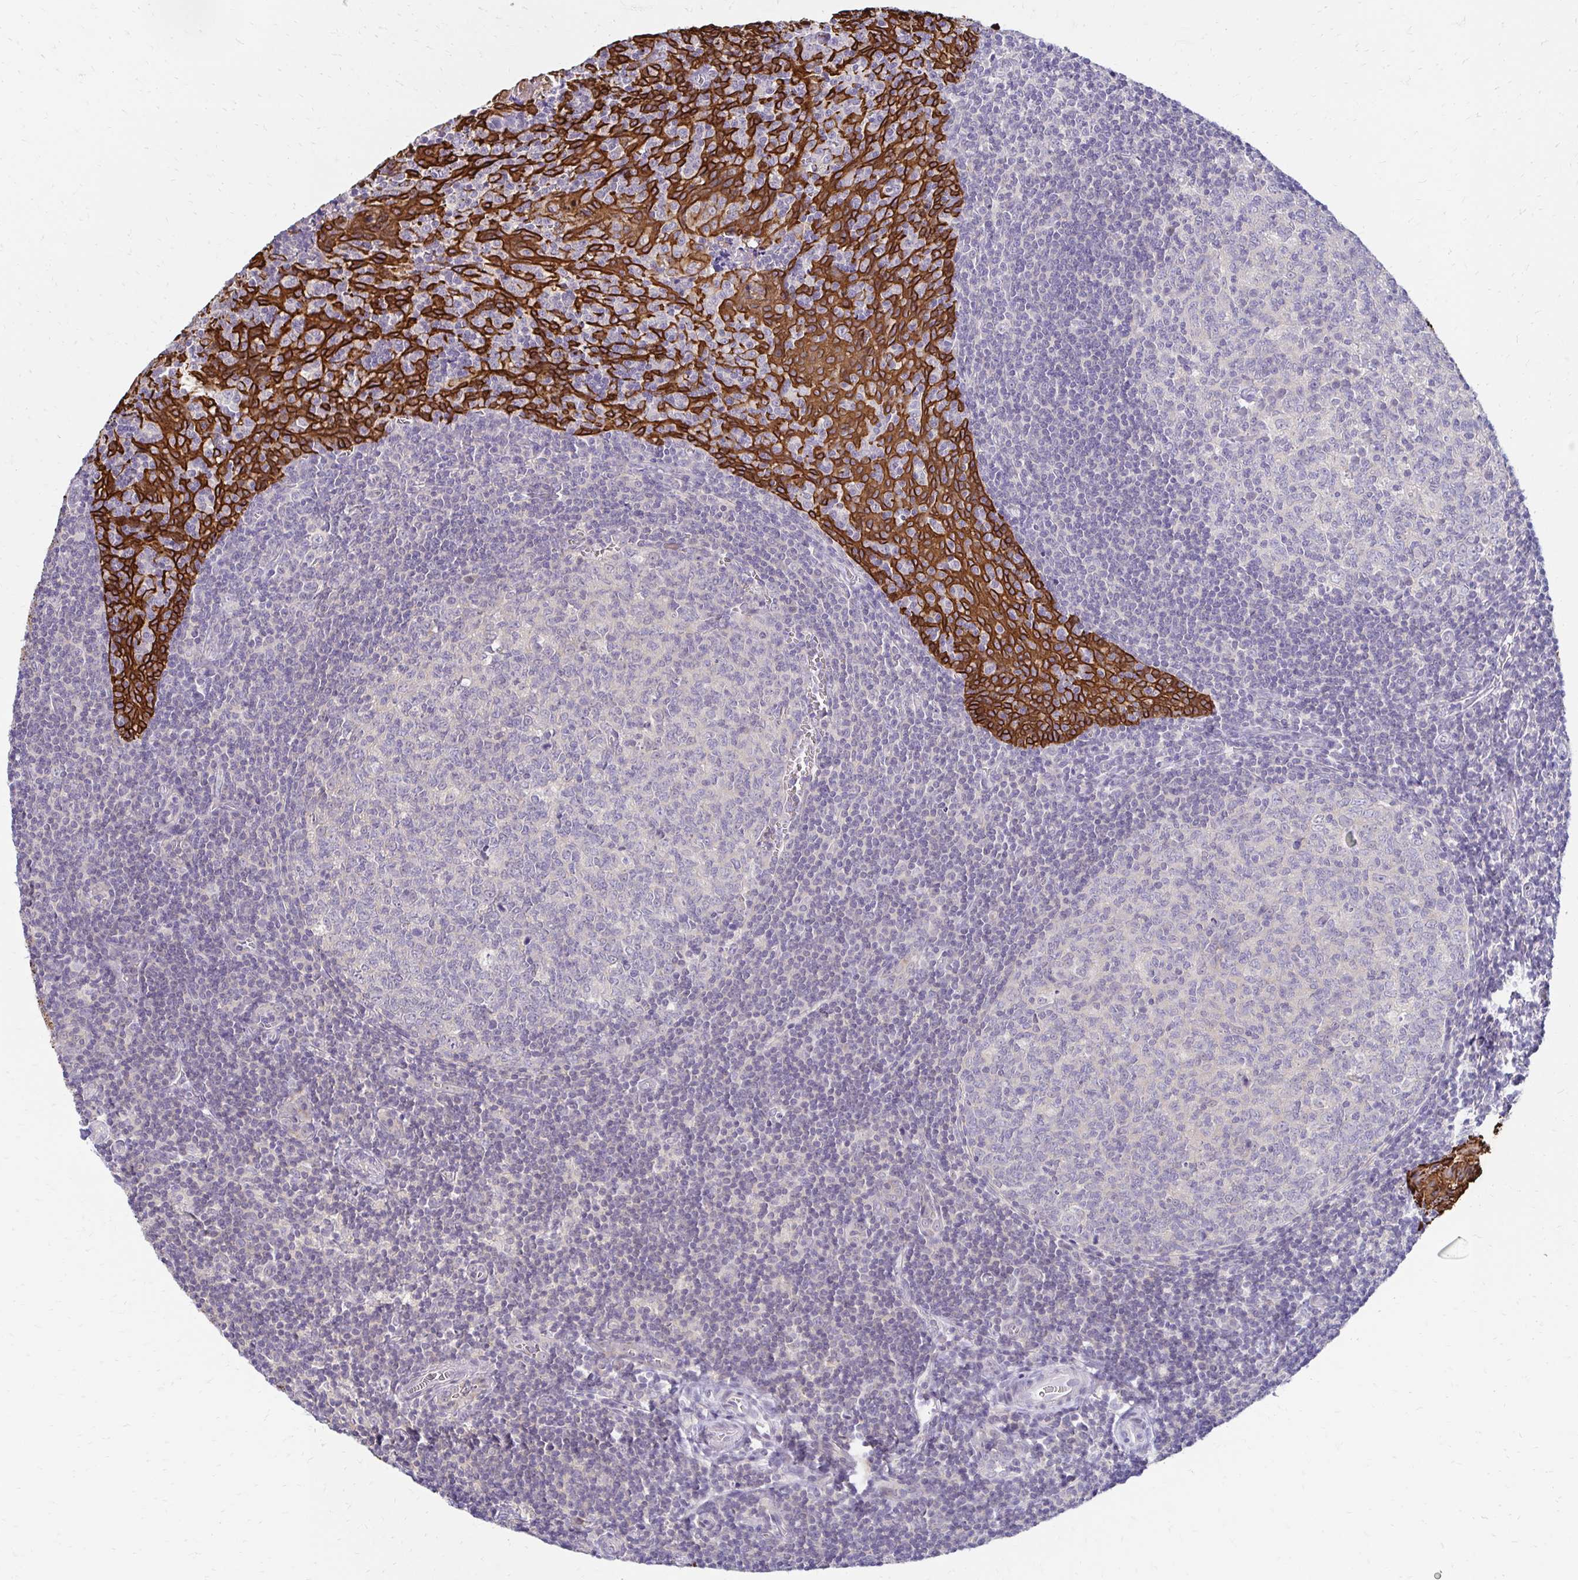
{"staining": {"intensity": "negative", "quantity": "none", "location": "none"}, "tissue": "tonsil", "cell_type": "Germinal center cells", "image_type": "normal", "snomed": [{"axis": "morphology", "description": "Normal tissue, NOS"}, {"axis": "morphology", "description": "Inflammation, NOS"}, {"axis": "topography", "description": "Tonsil"}], "caption": "Protein analysis of unremarkable tonsil exhibits no significant positivity in germinal center cells.", "gene": "C1QTNF2", "patient": {"sex": "female", "age": 31}}